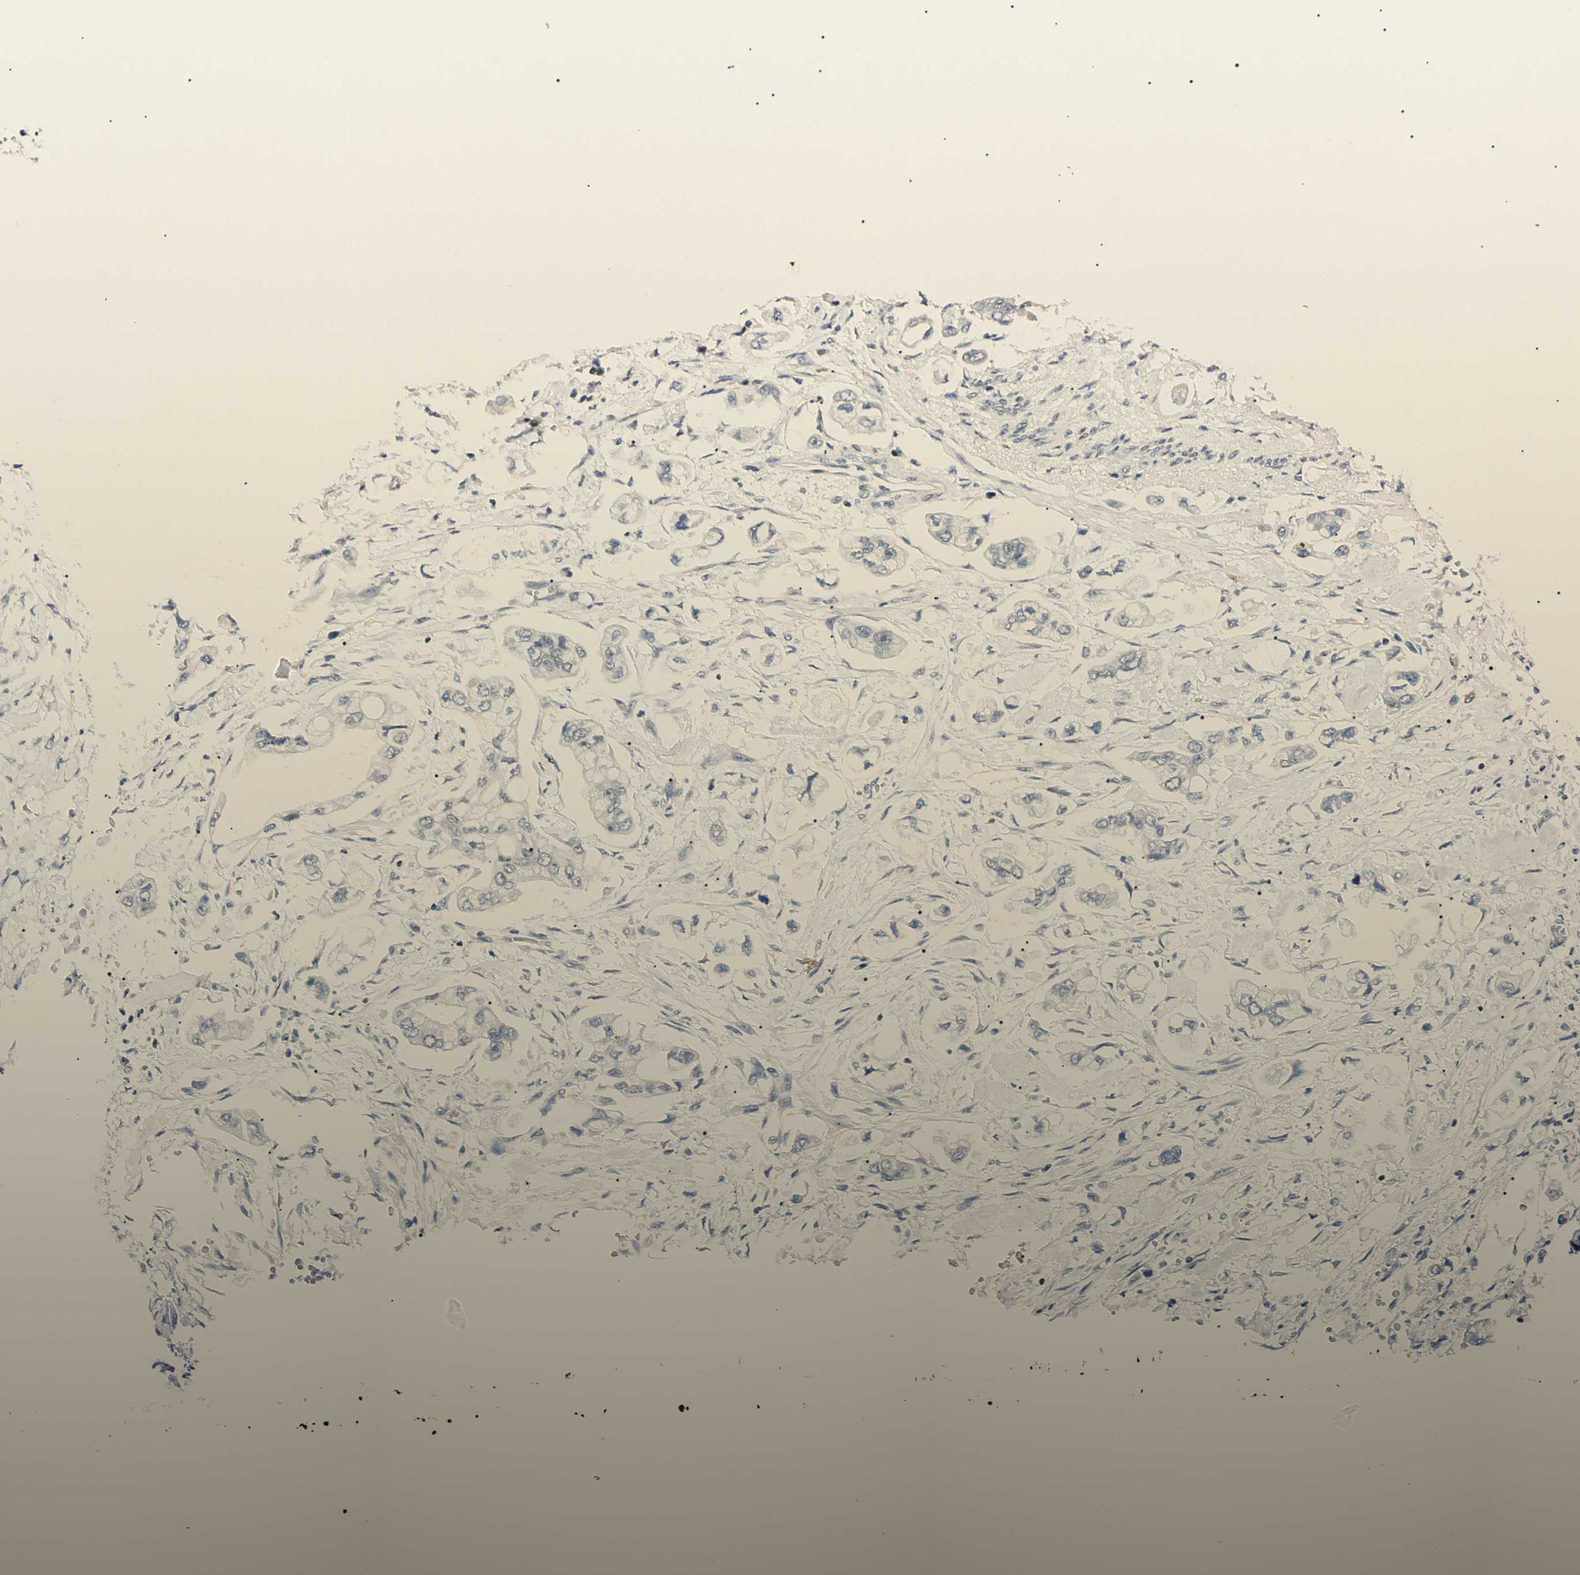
{"staining": {"intensity": "negative", "quantity": "none", "location": "none"}, "tissue": "stomach cancer", "cell_type": "Tumor cells", "image_type": "cancer", "snomed": [{"axis": "morphology", "description": "Adenocarcinoma, NOS"}, {"axis": "topography", "description": "Stomach"}], "caption": "The IHC photomicrograph has no significant expression in tumor cells of stomach cancer (adenocarcinoma) tissue.", "gene": "C1orf174", "patient": {"sex": "male", "age": 62}}